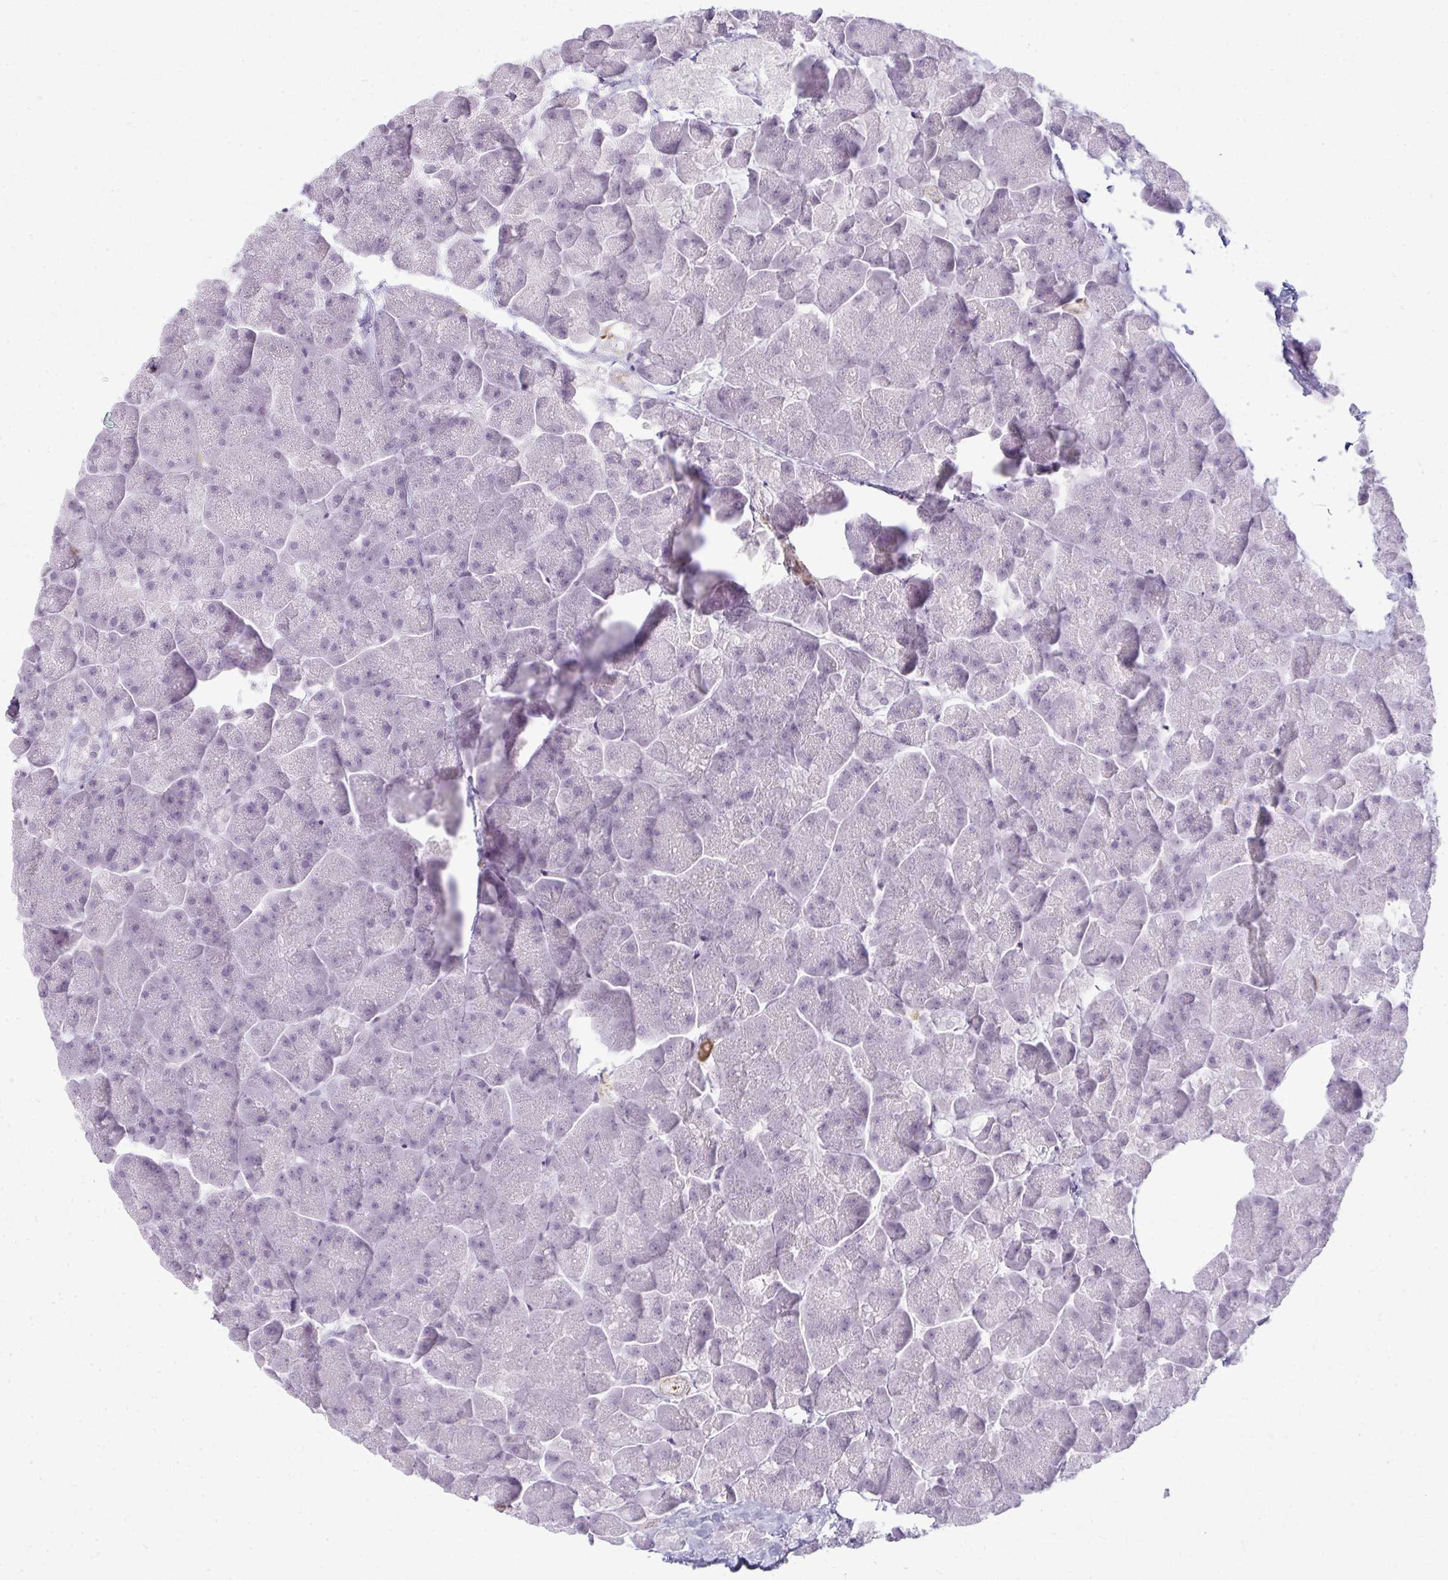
{"staining": {"intensity": "negative", "quantity": "none", "location": "none"}, "tissue": "pancreas", "cell_type": "Exocrine glandular cells", "image_type": "normal", "snomed": [{"axis": "morphology", "description": "Normal tissue, NOS"}, {"axis": "topography", "description": "Pancreas"}, {"axis": "topography", "description": "Peripheral nerve tissue"}], "caption": "Immunohistochemical staining of benign pancreas displays no significant expression in exocrine glandular cells.", "gene": "CA3", "patient": {"sex": "male", "age": 54}}